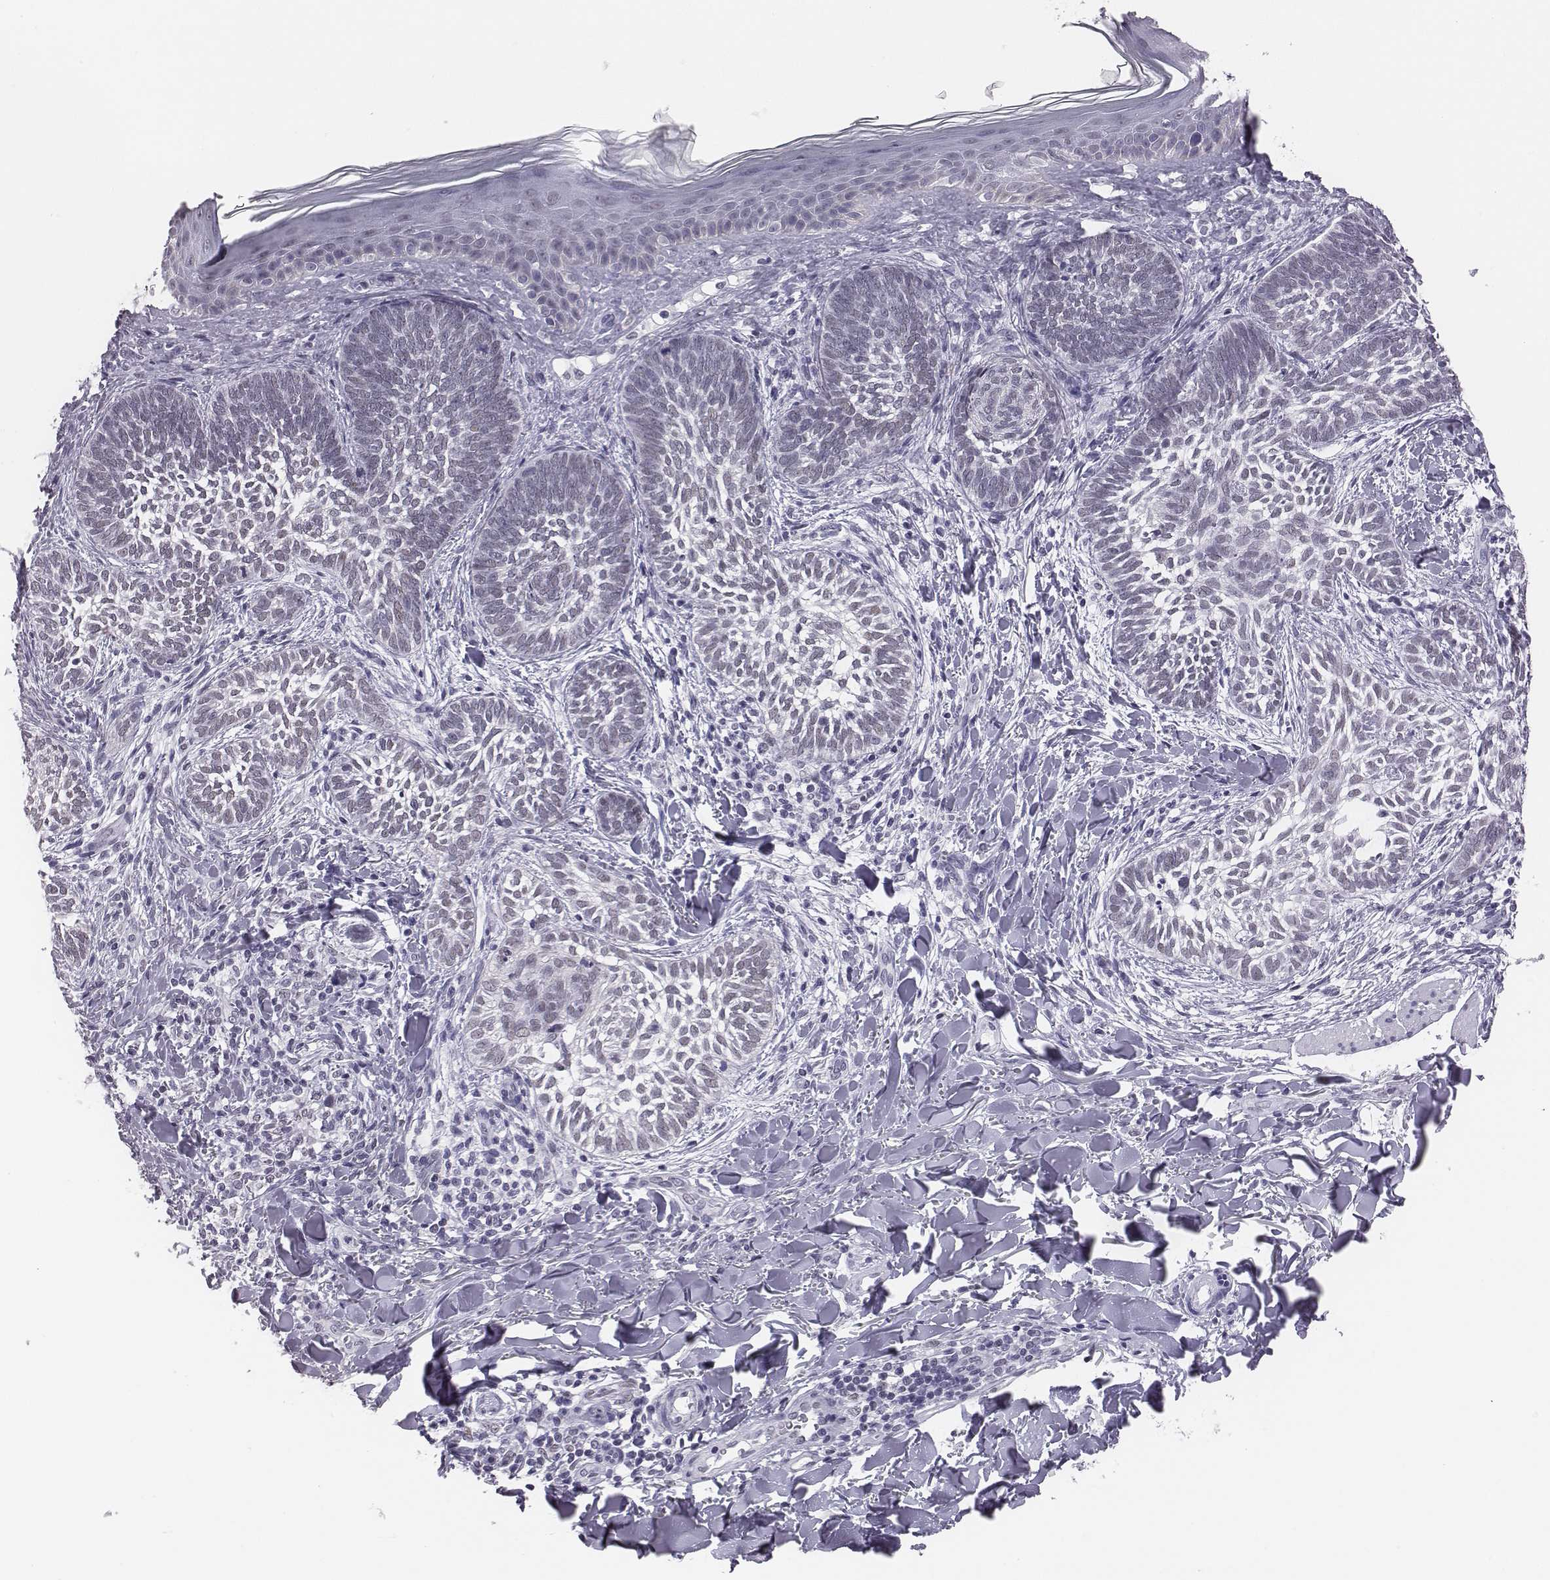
{"staining": {"intensity": "negative", "quantity": "none", "location": "none"}, "tissue": "skin cancer", "cell_type": "Tumor cells", "image_type": "cancer", "snomed": [{"axis": "morphology", "description": "Normal tissue, NOS"}, {"axis": "morphology", "description": "Basal cell carcinoma"}, {"axis": "topography", "description": "Skin"}], "caption": "Tumor cells show no significant expression in skin cancer.", "gene": "ACOD1", "patient": {"sex": "male", "age": 46}}